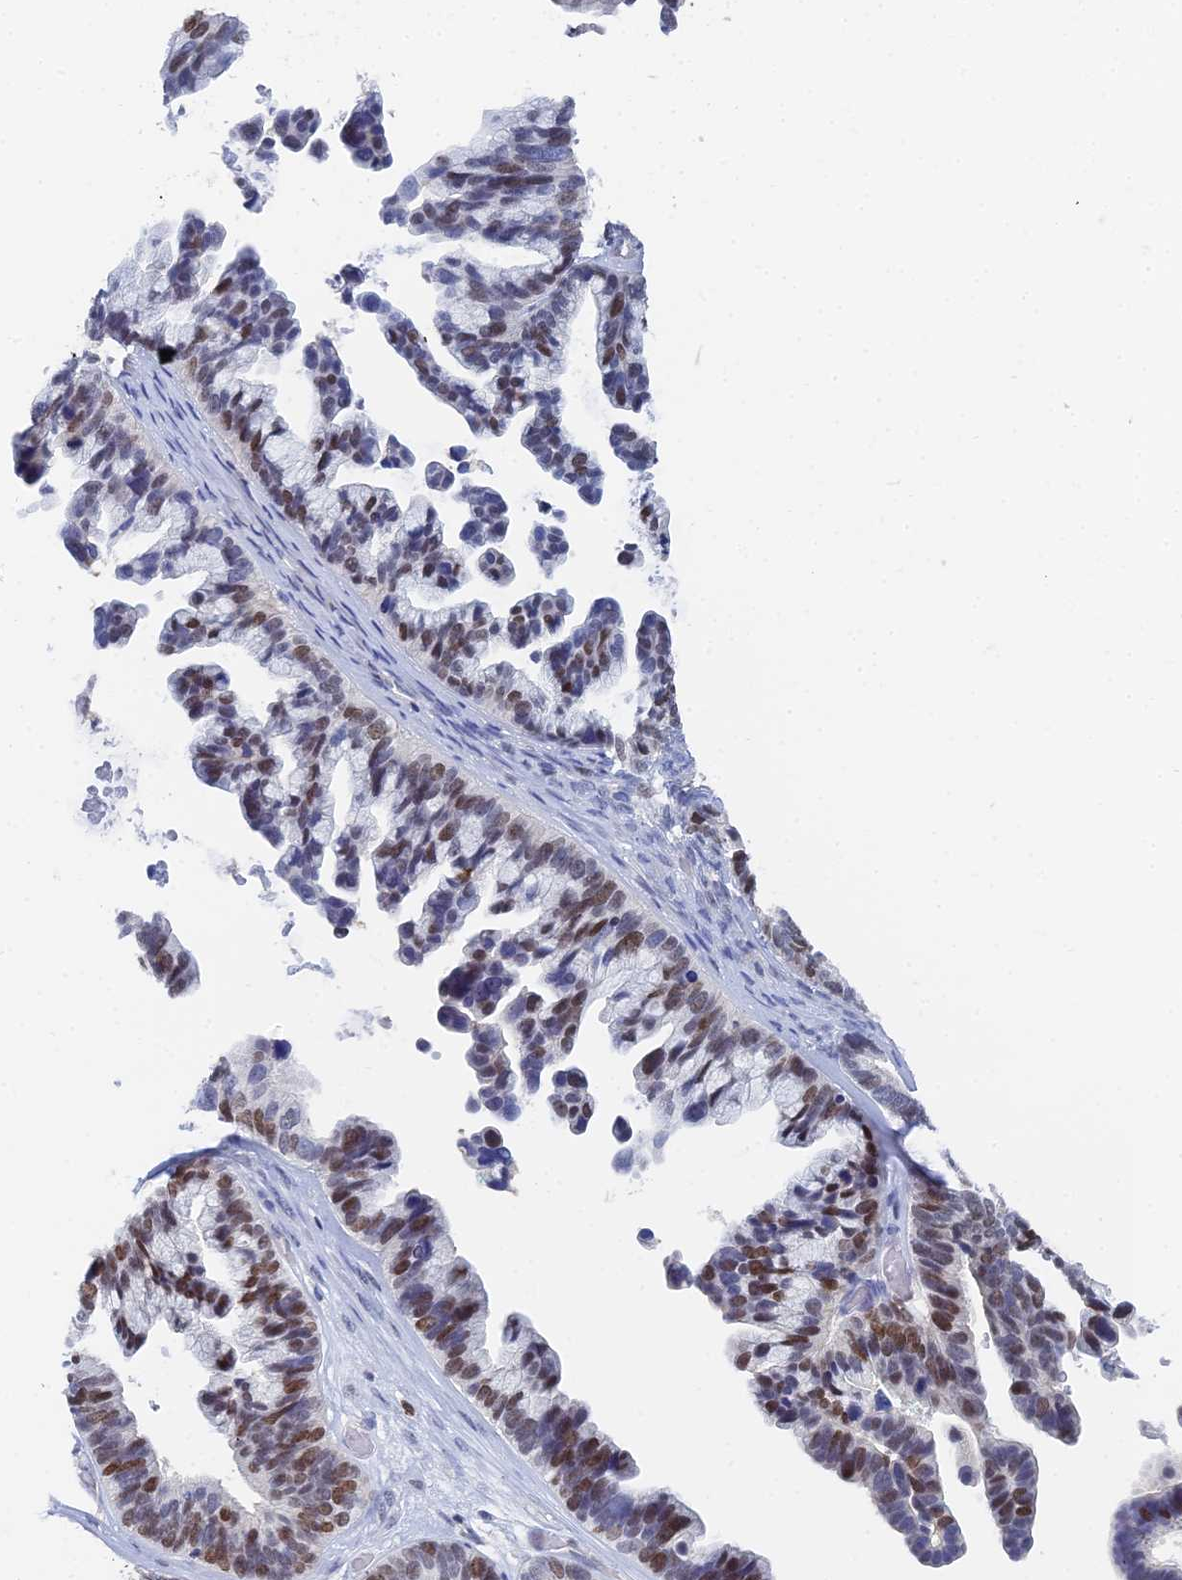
{"staining": {"intensity": "moderate", "quantity": ">75%", "location": "nuclear"}, "tissue": "ovarian cancer", "cell_type": "Tumor cells", "image_type": "cancer", "snomed": [{"axis": "morphology", "description": "Cystadenocarcinoma, serous, NOS"}, {"axis": "topography", "description": "Ovary"}], "caption": "Protein analysis of ovarian serous cystadenocarcinoma tissue demonstrates moderate nuclear expression in about >75% of tumor cells.", "gene": "MCM2", "patient": {"sex": "female", "age": 56}}